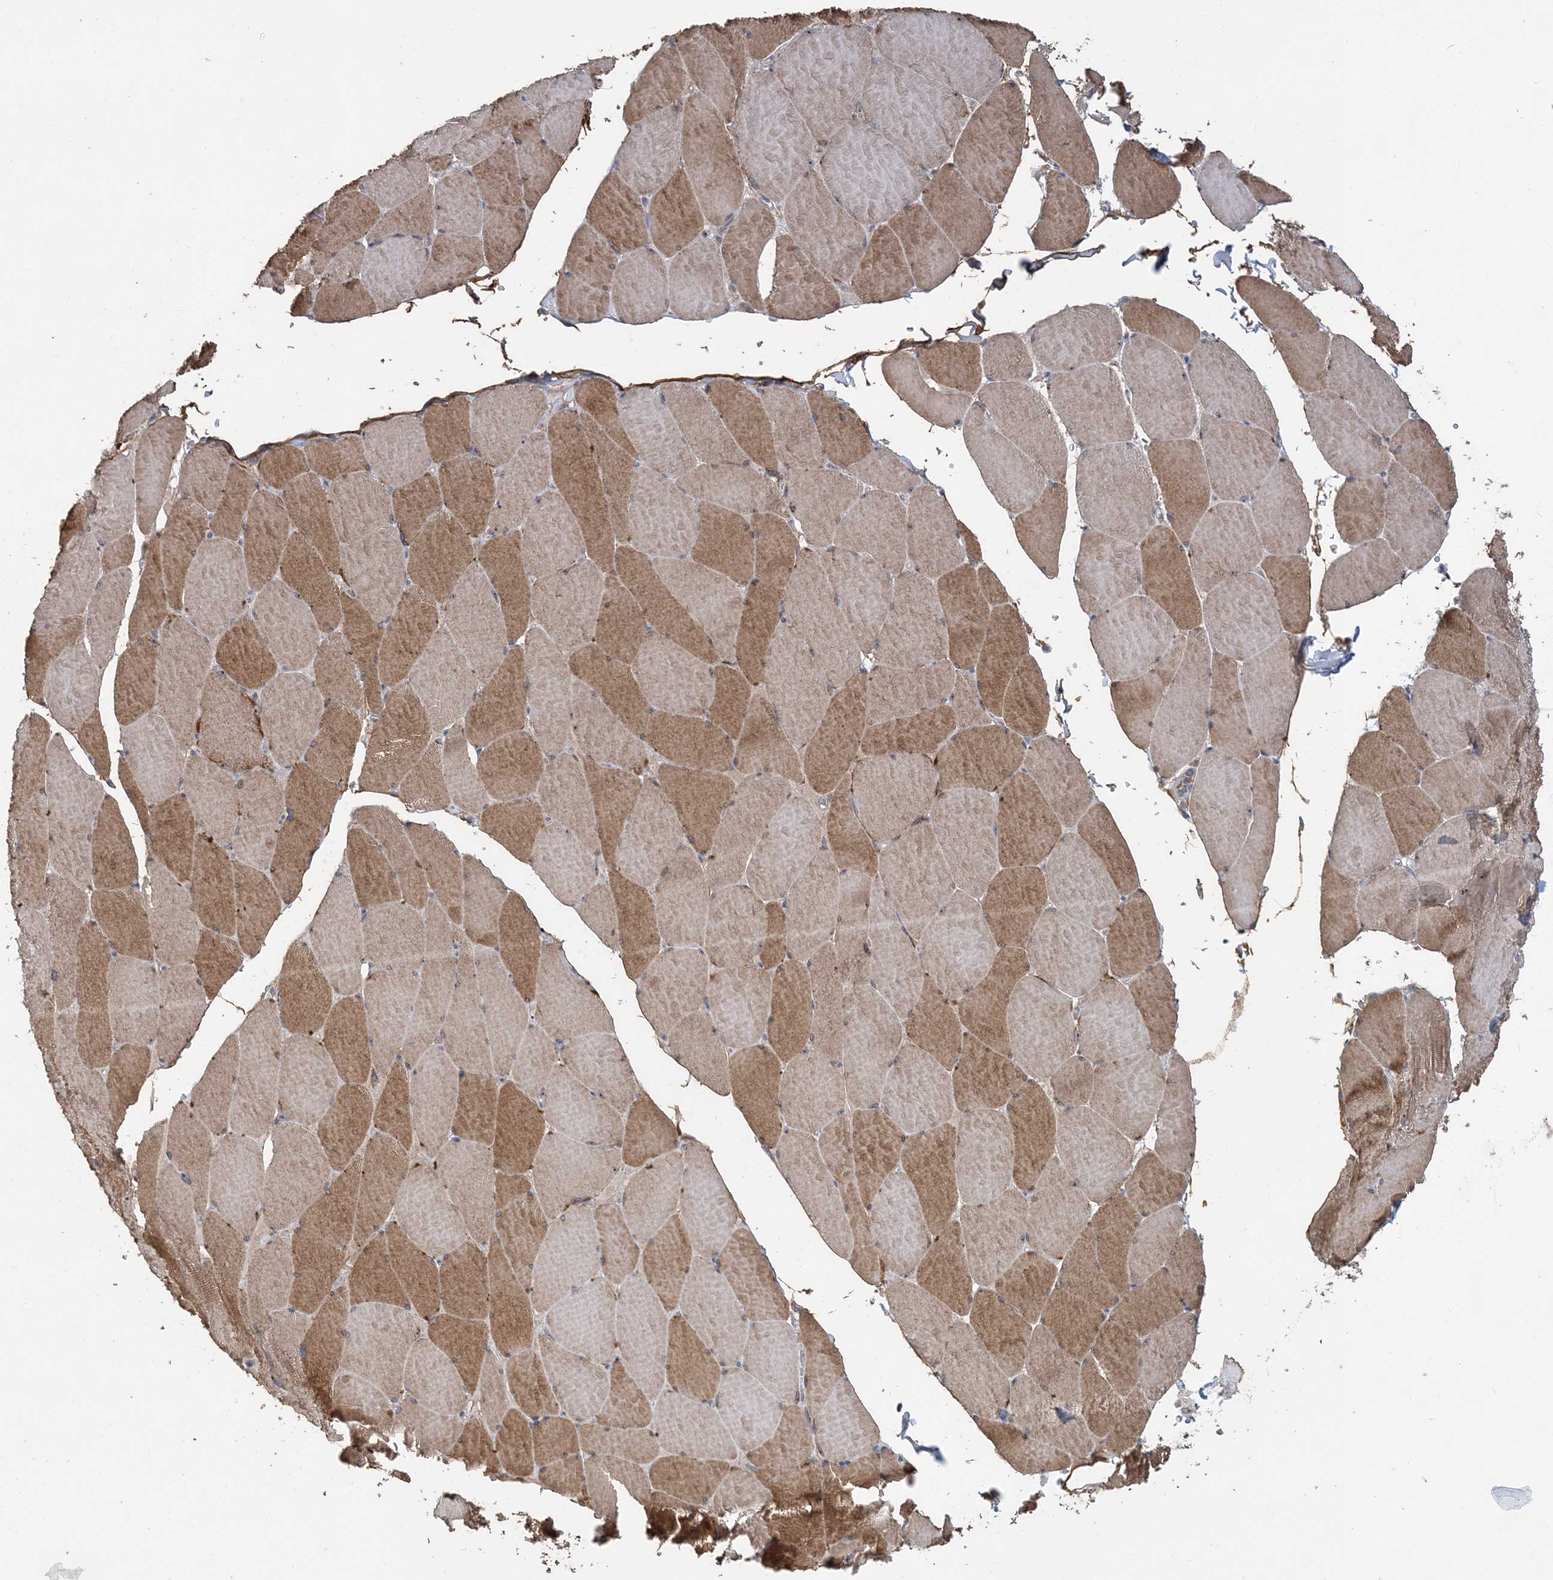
{"staining": {"intensity": "moderate", "quantity": "25%-75%", "location": "cytoplasmic/membranous"}, "tissue": "skeletal muscle", "cell_type": "Myocytes", "image_type": "normal", "snomed": [{"axis": "morphology", "description": "Normal tissue, NOS"}, {"axis": "topography", "description": "Skeletal muscle"}, {"axis": "topography", "description": "Head-Neck"}], "caption": "High-magnification brightfield microscopy of normal skeletal muscle stained with DAB (3,3'-diaminobenzidine) (brown) and counterstained with hematoxylin (blue). myocytes exhibit moderate cytoplasmic/membranous expression is appreciated in approximately25%-75% of cells. Immunohistochemistry (ihc) stains the protein in brown and the nuclei are stained blue.", "gene": "FEZ2", "patient": {"sex": "male", "age": 66}}